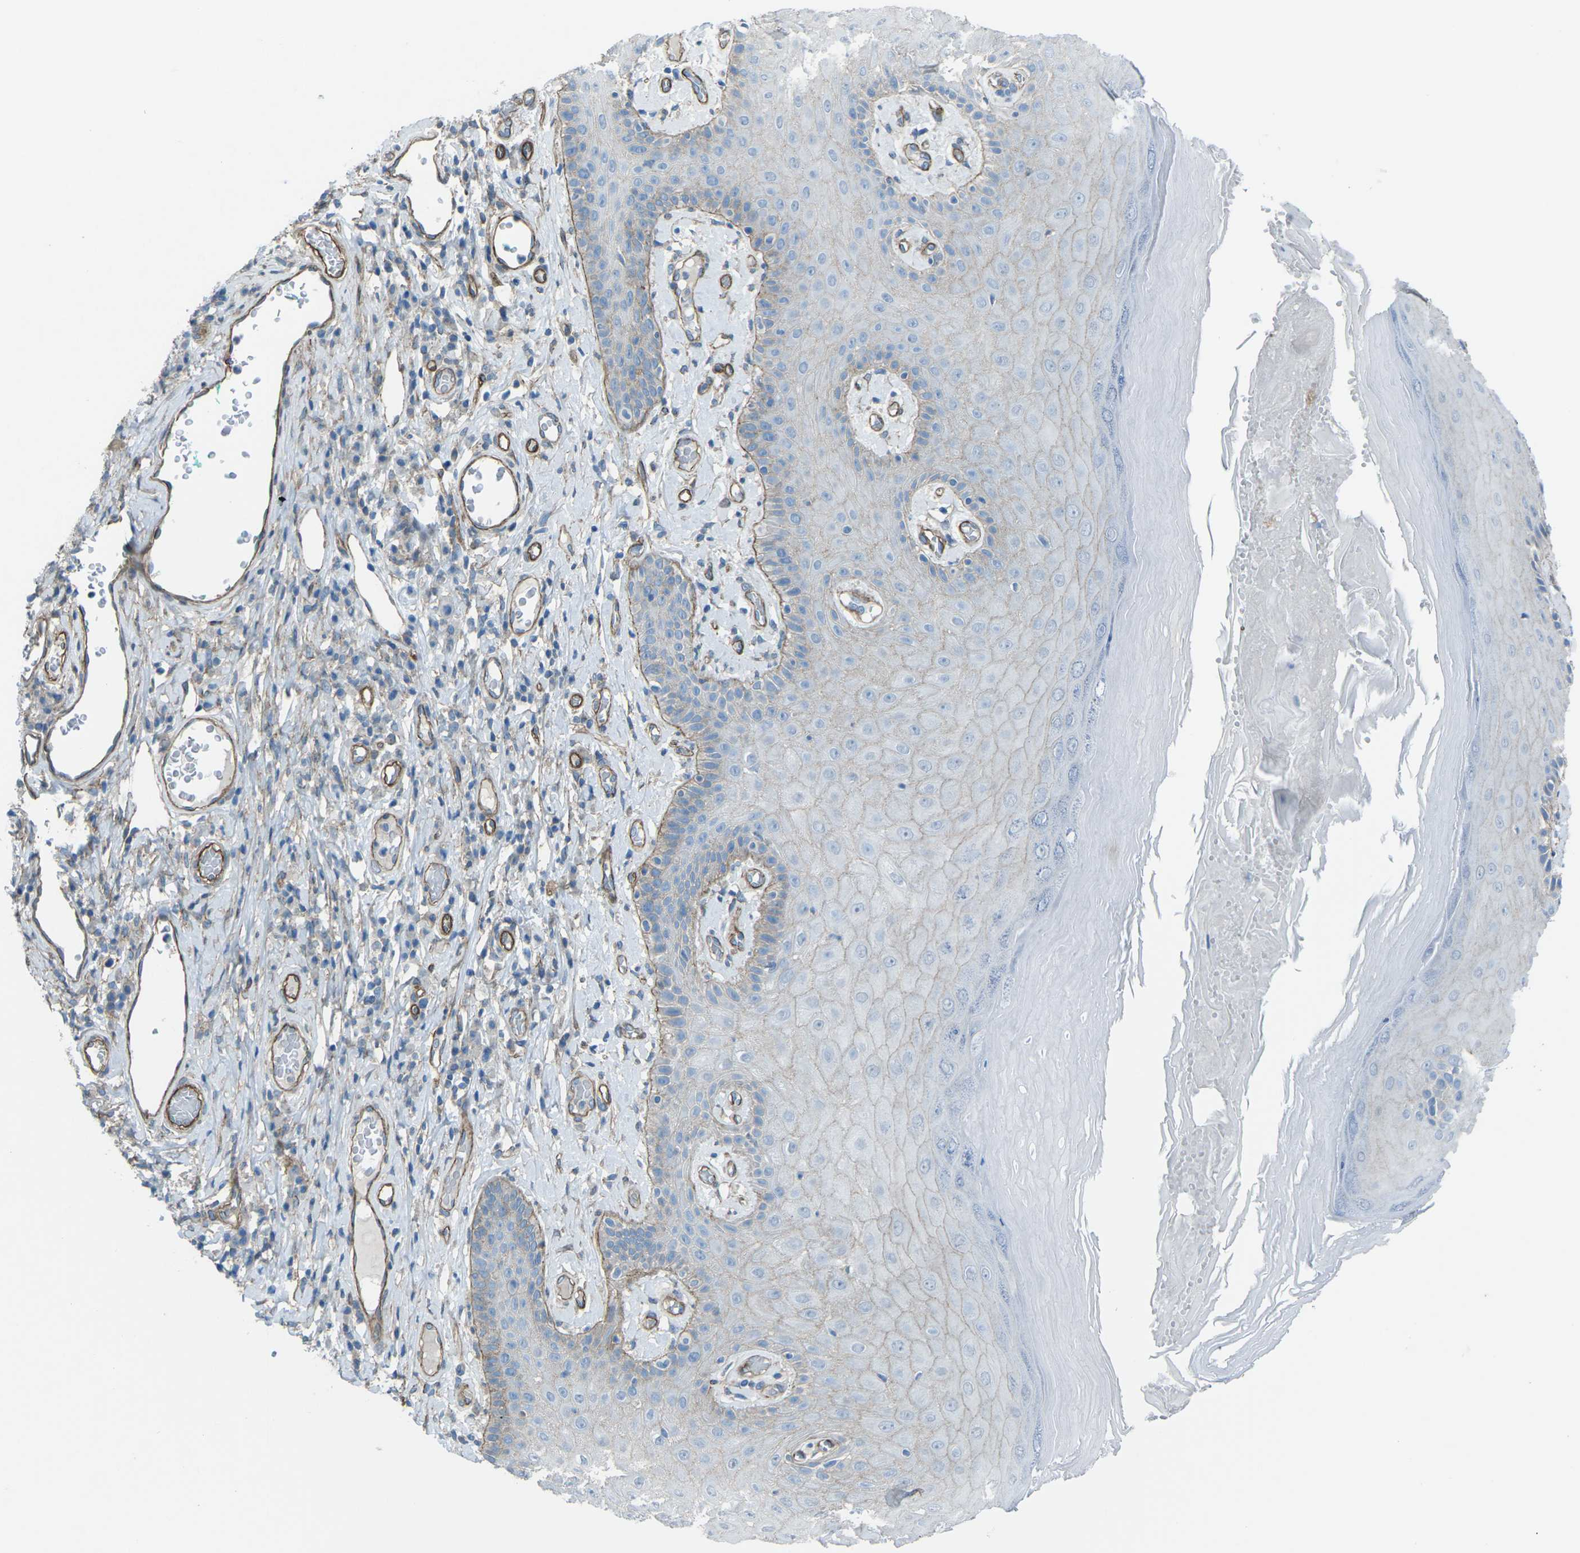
{"staining": {"intensity": "weak", "quantity": "<25%", "location": "cytoplasmic/membranous"}, "tissue": "skin", "cell_type": "Epidermal cells", "image_type": "normal", "snomed": [{"axis": "morphology", "description": "Normal tissue, NOS"}, {"axis": "topography", "description": "Vulva"}], "caption": "Immunohistochemistry of benign skin exhibits no expression in epidermal cells.", "gene": "UTRN", "patient": {"sex": "female", "age": 73}}